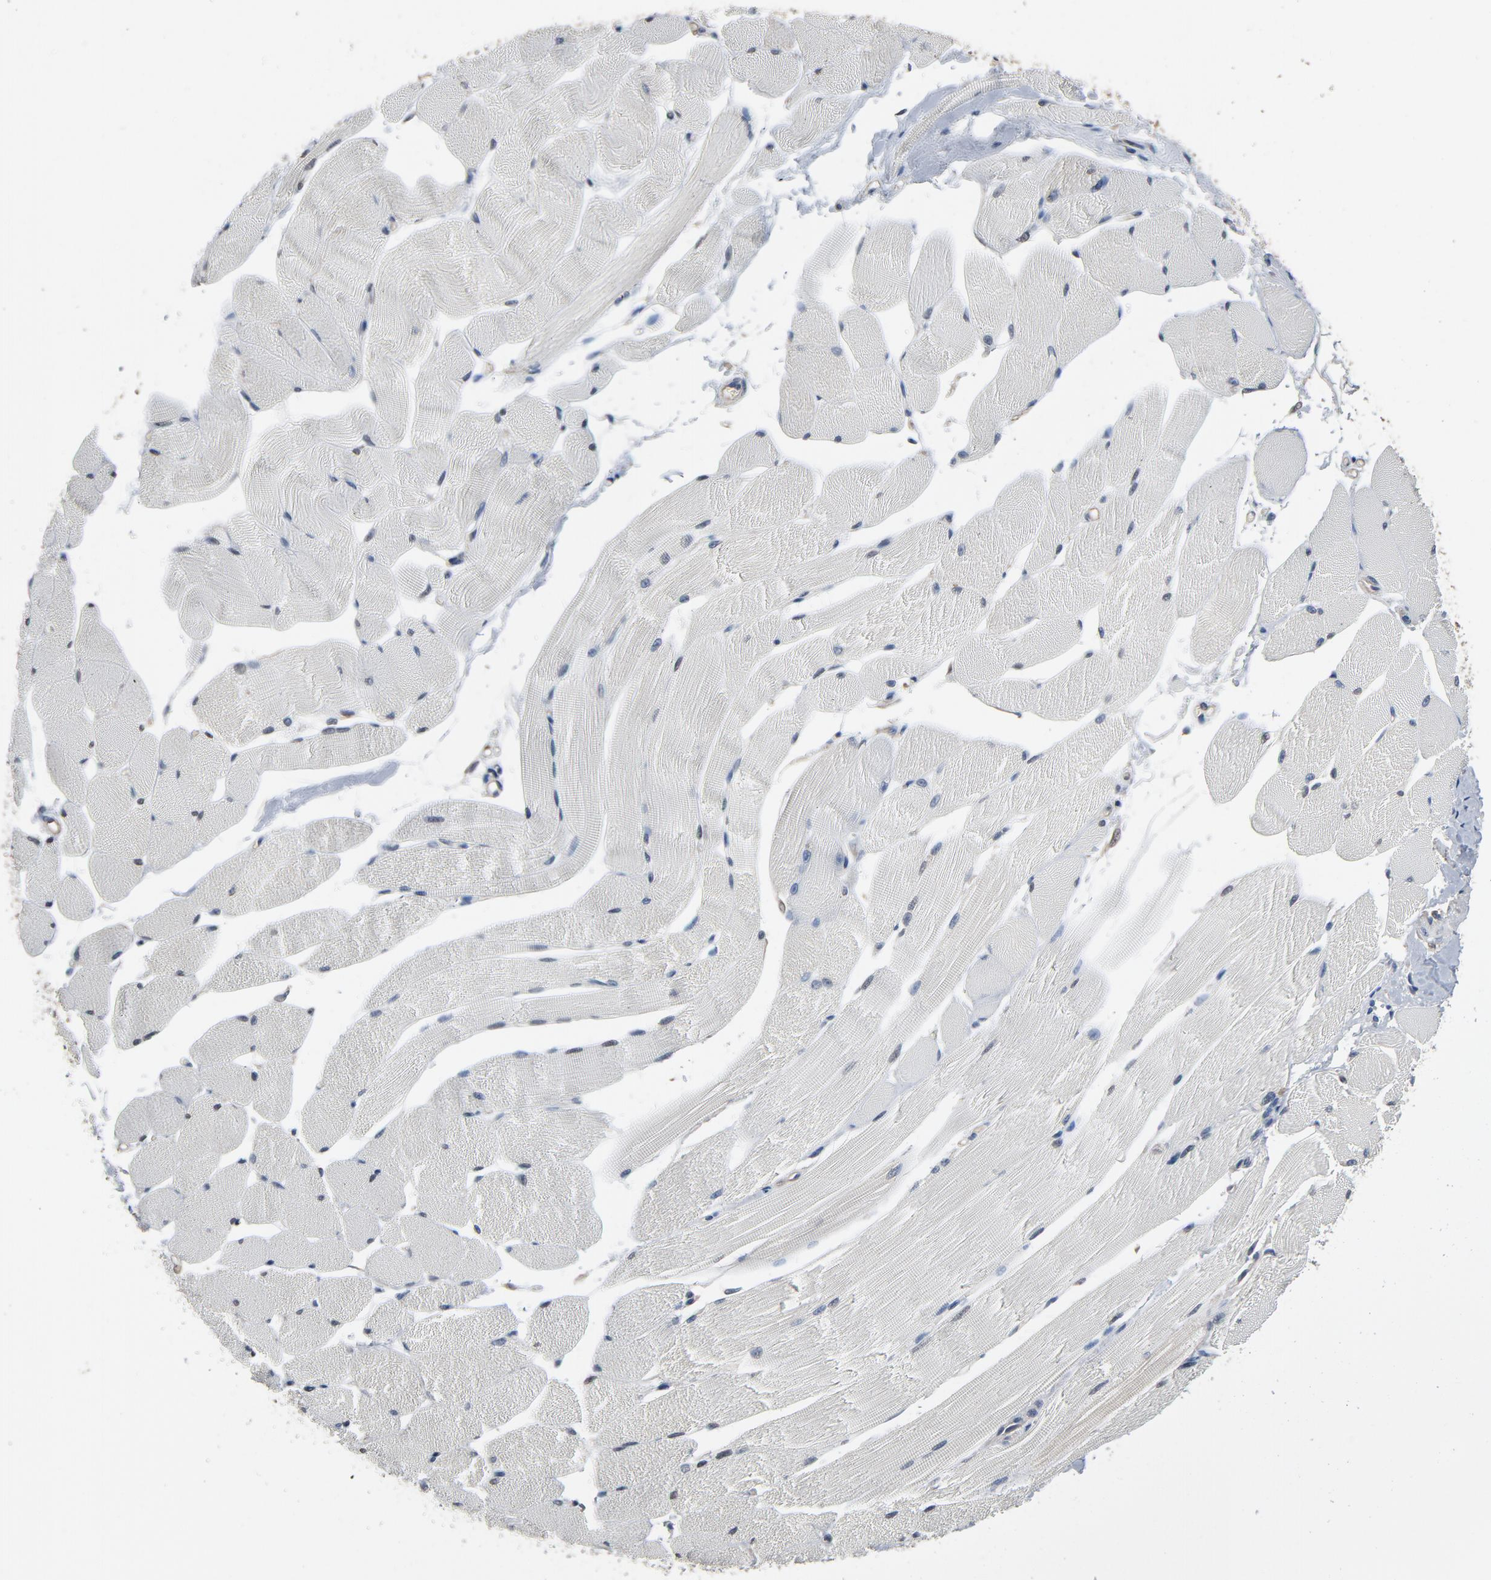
{"staining": {"intensity": "moderate", "quantity": "<25%", "location": "nuclear"}, "tissue": "skeletal muscle", "cell_type": "Myocytes", "image_type": "normal", "snomed": [{"axis": "morphology", "description": "Normal tissue, NOS"}, {"axis": "topography", "description": "Skeletal muscle"}, {"axis": "topography", "description": "Peripheral nerve tissue"}], "caption": "High-power microscopy captured an immunohistochemistry (IHC) image of unremarkable skeletal muscle, revealing moderate nuclear expression in approximately <25% of myocytes.", "gene": "SOX6", "patient": {"sex": "female", "age": 84}}